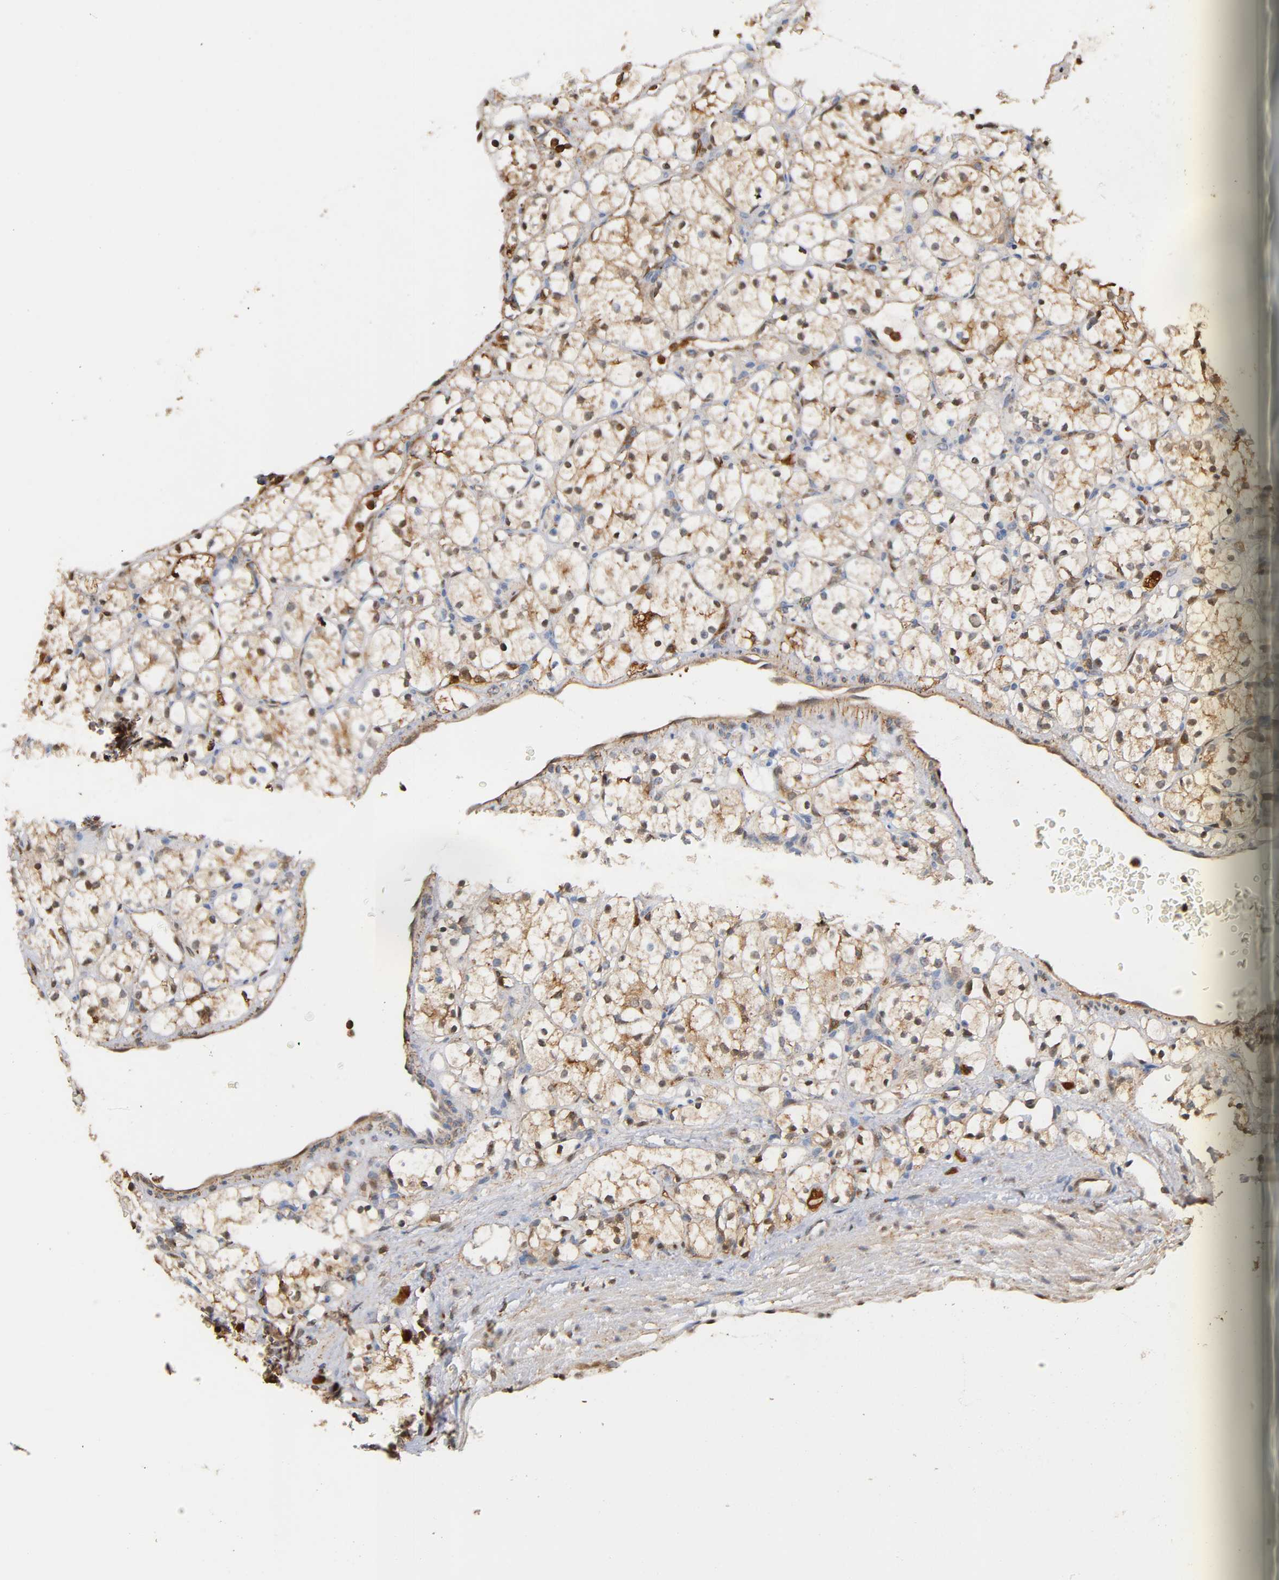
{"staining": {"intensity": "weak", "quantity": "25%-75%", "location": "cytoplasmic/membranous,nuclear"}, "tissue": "renal cancer", "cell_type": "Tumor cells", "image_type": "cancer", "snomed": [{"axis": "morphology", "description": "Adenocarcinoma, NOS"}, {"axis": "topography", "description": "Kidney"}], "caption": "Renal cancer (adenocarcinoma) stained for a protein (brown) exhibits weak cytoplasmic/membranous and nuclear positive staining in about 25%-75% of tumor cells.", "gene": "ANXA11", "patient": {"sex": "female", "age": 60}}